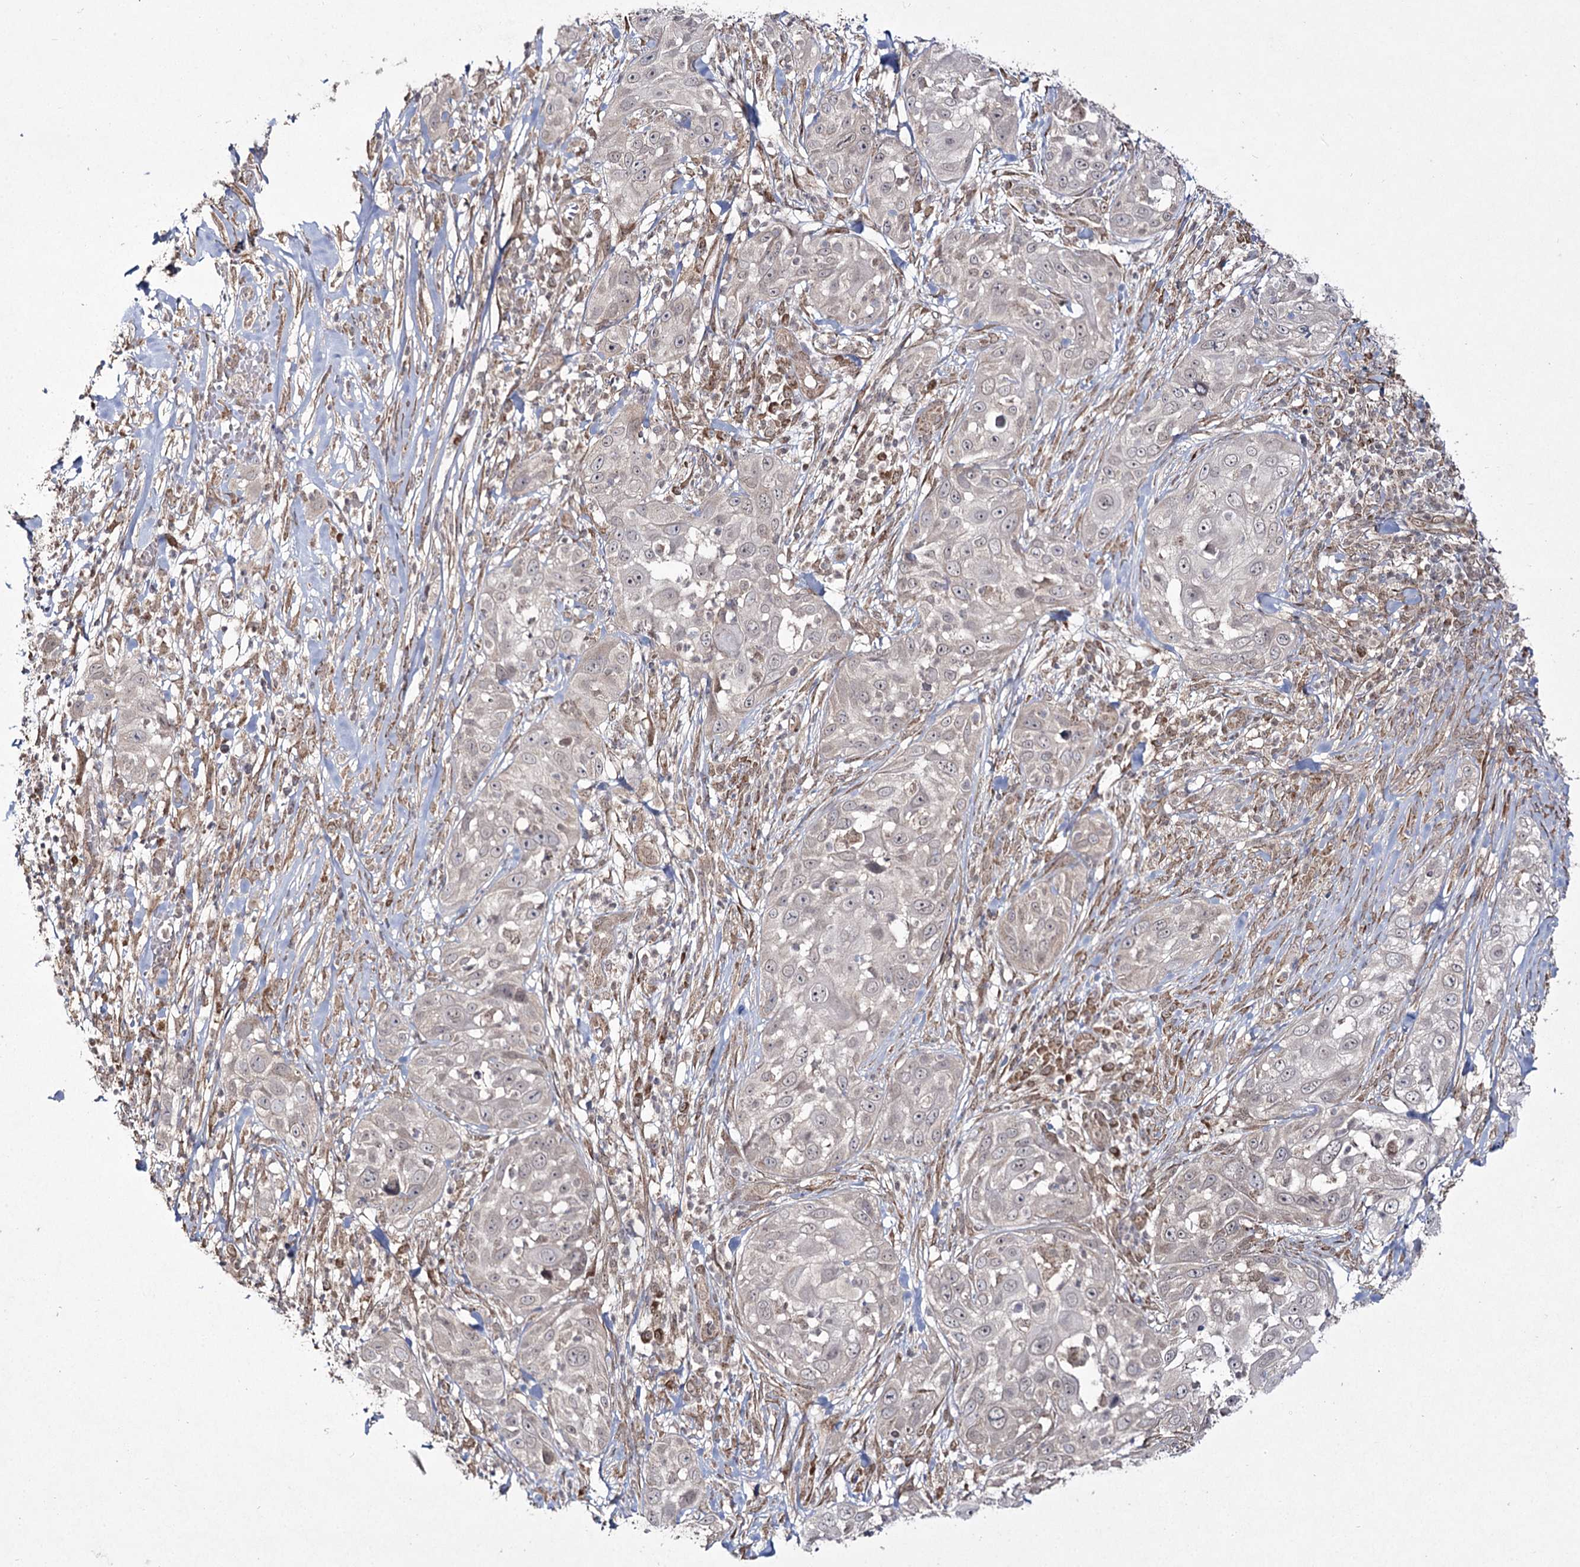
{"staining": {"intensity": "negative", "quantity": "none", "location": "none"}, "tissue": "skin cancer", "cell_type": "Tumor cells", "image_type": "cancer", "snomed": [{"axis": "morphology", "description": "Squamous cell carcinoma, NOS"}, {"axis": "topography", "description": "Skin"}], "caption": "Image shows no protein positivity in tumor cells of skin squamous cell carcinoma tissue.", "gene": "TRNT1", "patient": {"sex": "female", "age": 44}}